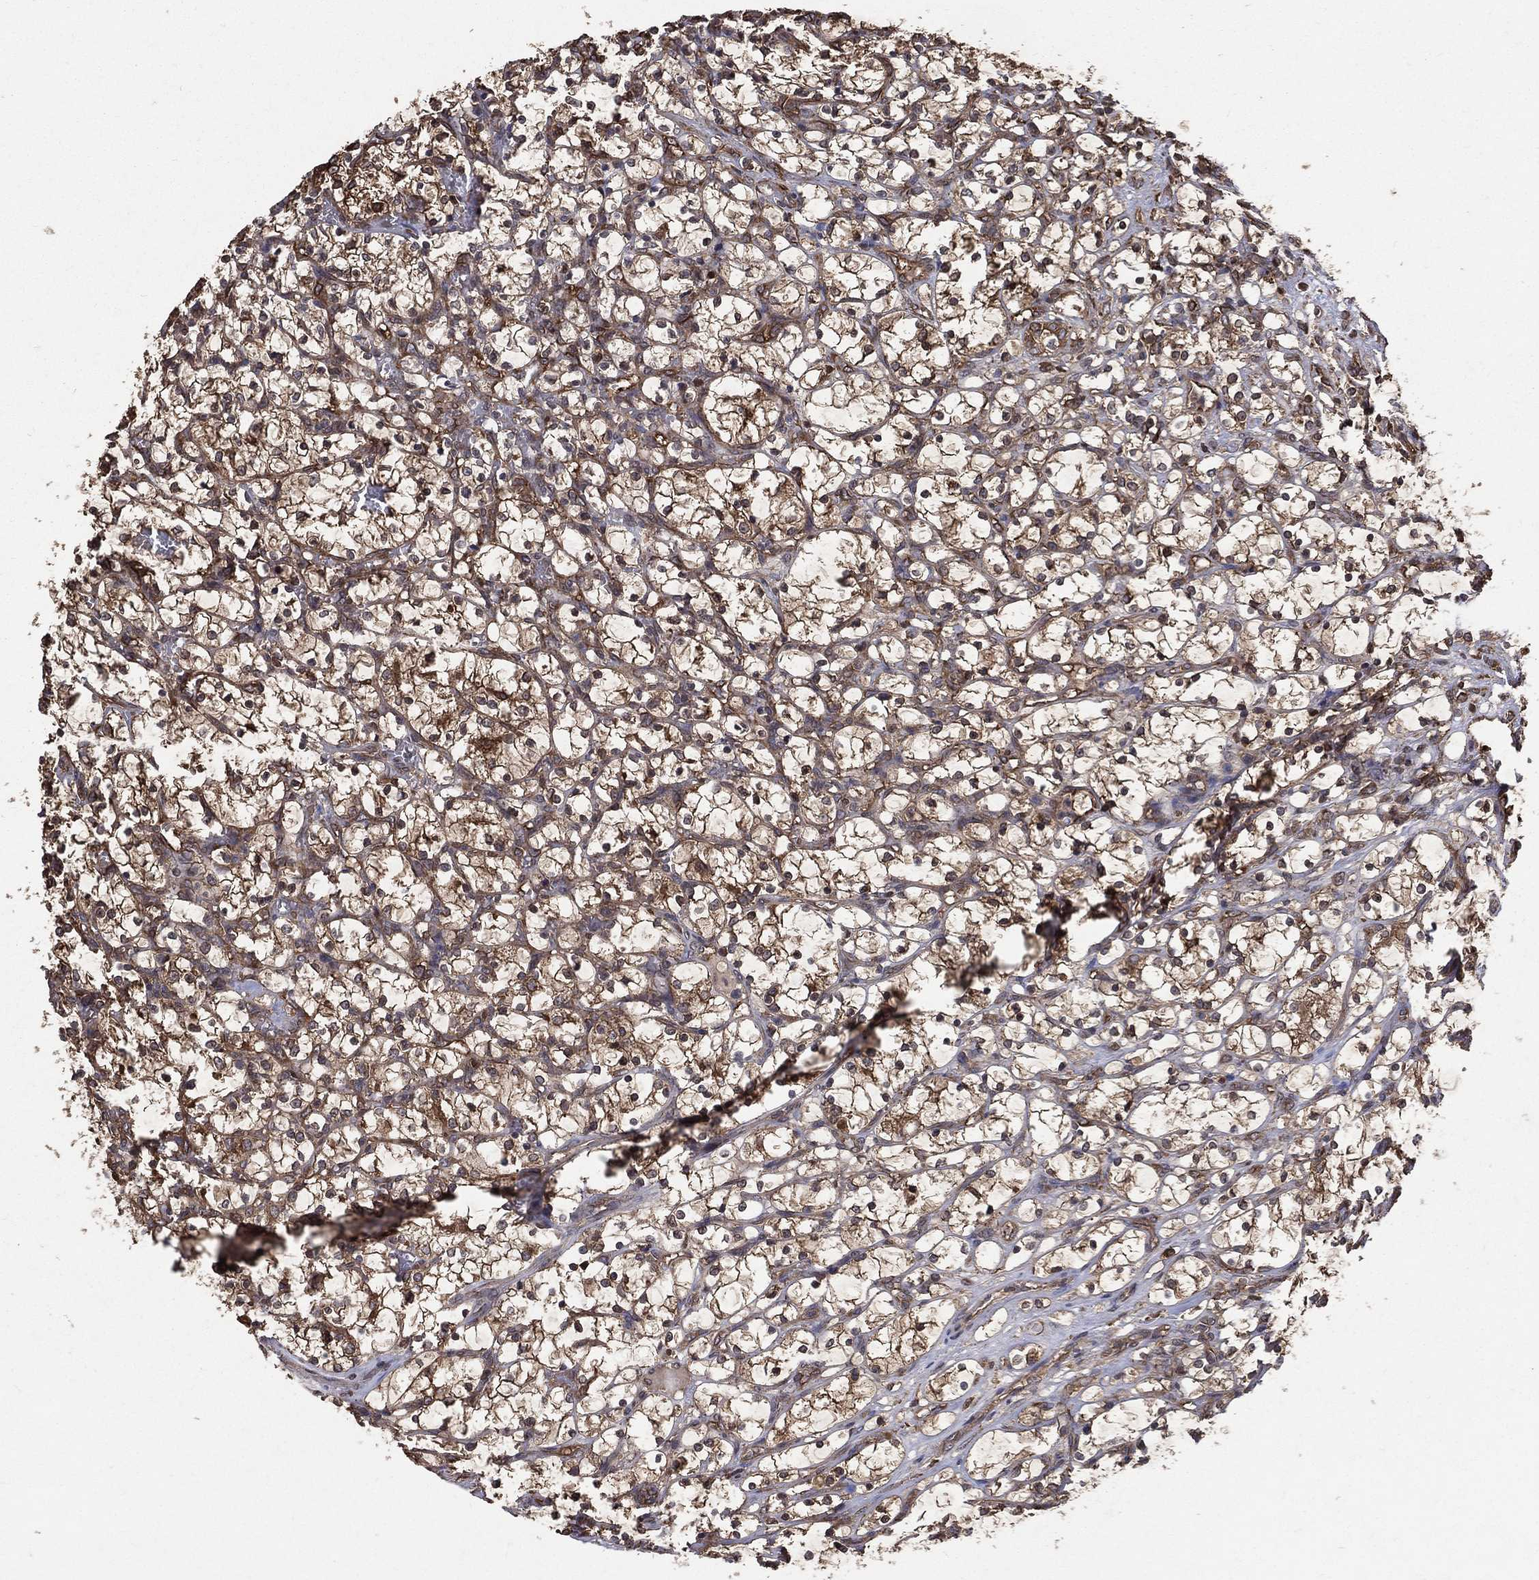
{"staining": {"intensity": "moderate", "quantity": ">75%", "location": "cytoplasmic/membranous"}, "tissue": "renal cancer", "cell_type": "Tumor cells", "image_type": "cancer", "snomed": [{"axis": "morphology", "description": "Adenocarcinoma, NOS"}, {"axis": "topography", "description": "Kidney"}], "caption": "Immunohistochemistry staining of renal adenocarcinoma, which shows medium levels of moderate cytoplasmic/membranous positivity in about >75% of tumor cells indicating moderate cytoplasmic/membranous protein positivity. The staining was performed using DAB (brown) for protein detection and nuclei were counterstained in hematoxylin (blue).", "gene": "DPYSL2", "patient": {"sex": "female", "age": 69}}